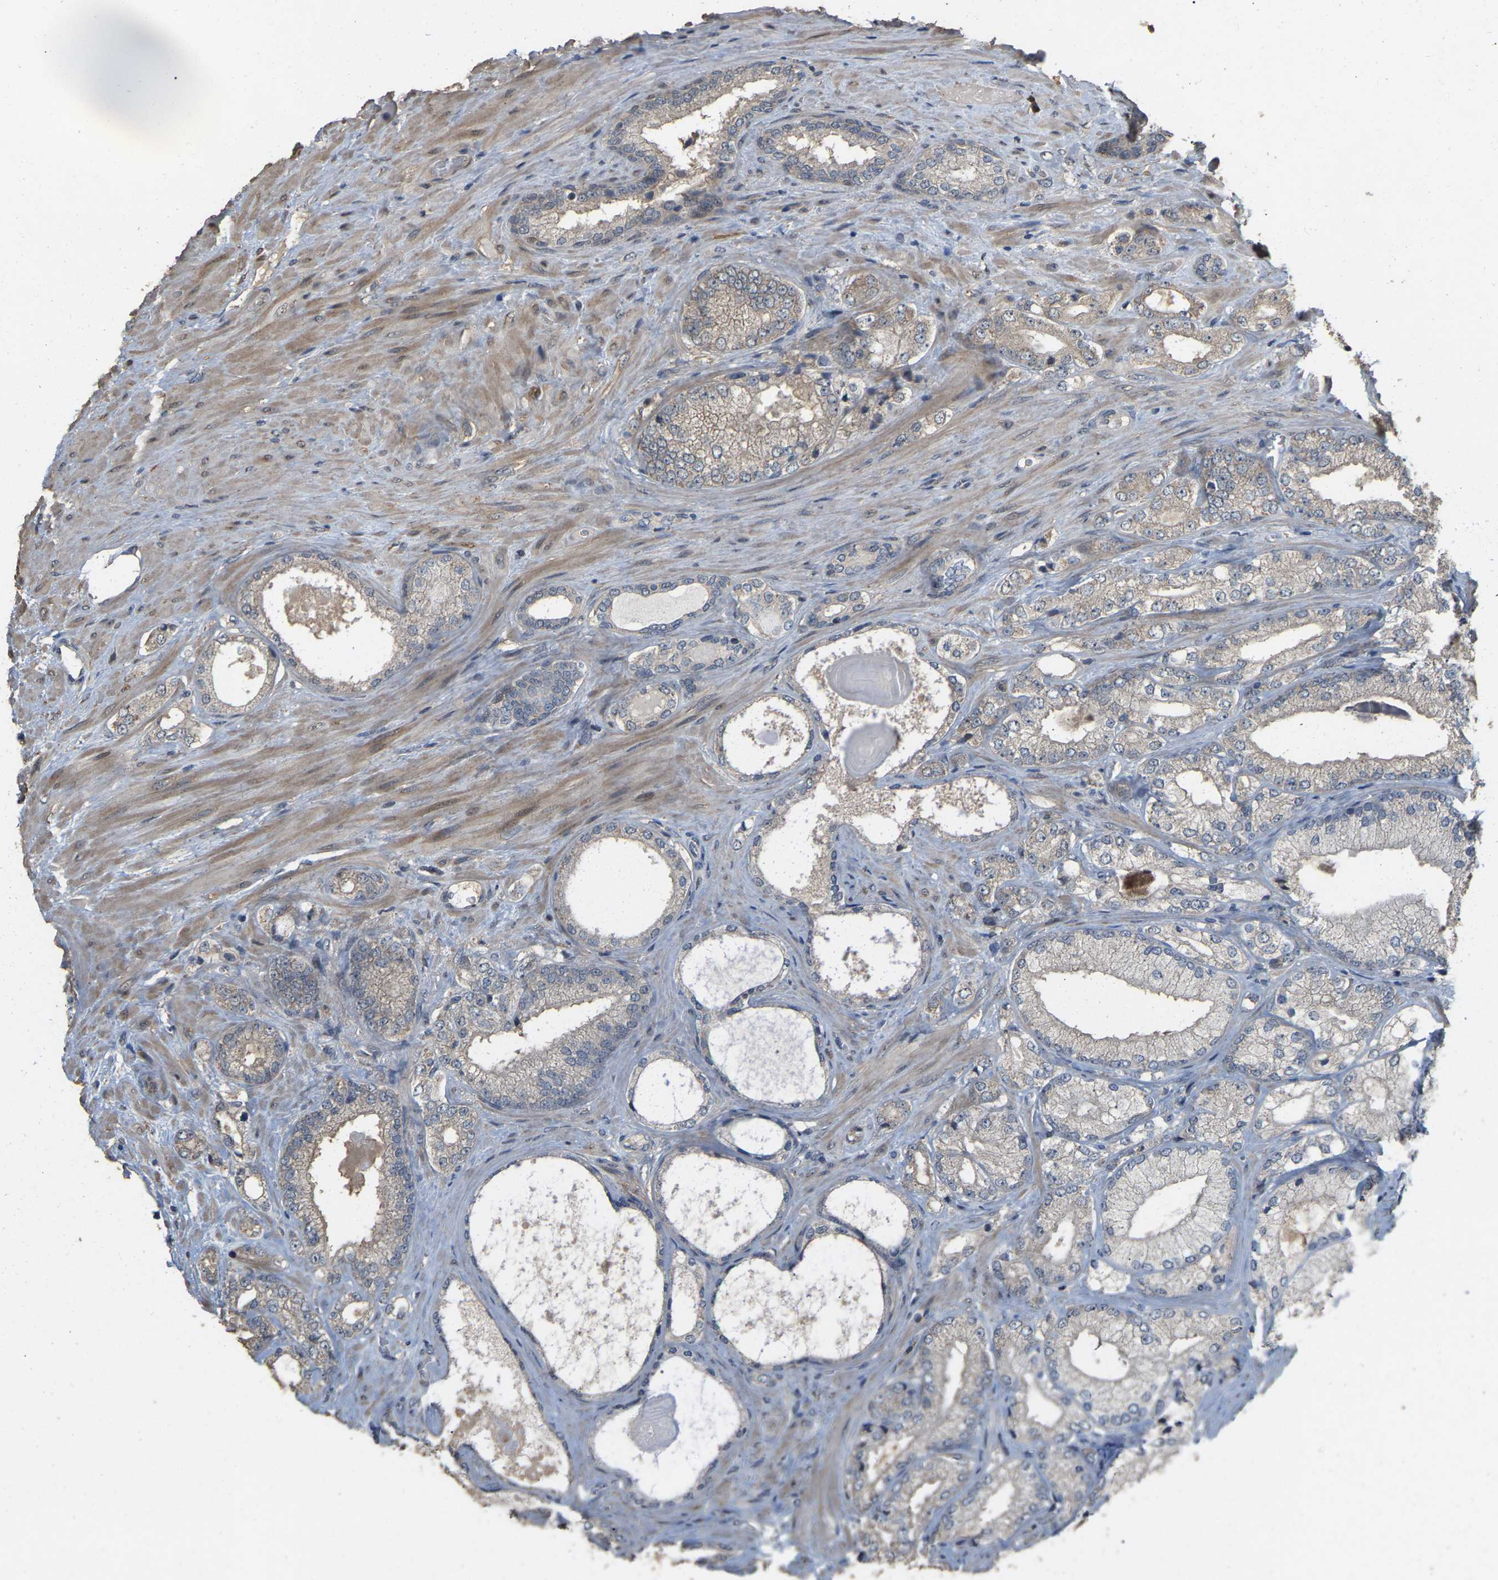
{"staining": {"intensity": "weak", "quantity": "<25%", "location": "cytoplasmic/membranous"}, "tissue": "prostate cancer", "cell_type": "Tumor cells", "image_type": "cancer", "snomed": [{"axis": "morphology", "description": "Adenocarcinoma, Low grade"}, {"axis": "topography", "description": "Prostate"}], "caption": "This is an immunohistochemistry (IHC) image of prostate low-grade adenocarcinoma. There is no staining in tumor cells.", "gene": "NCS1", "patient": {"sex": "male", "age": 65}}